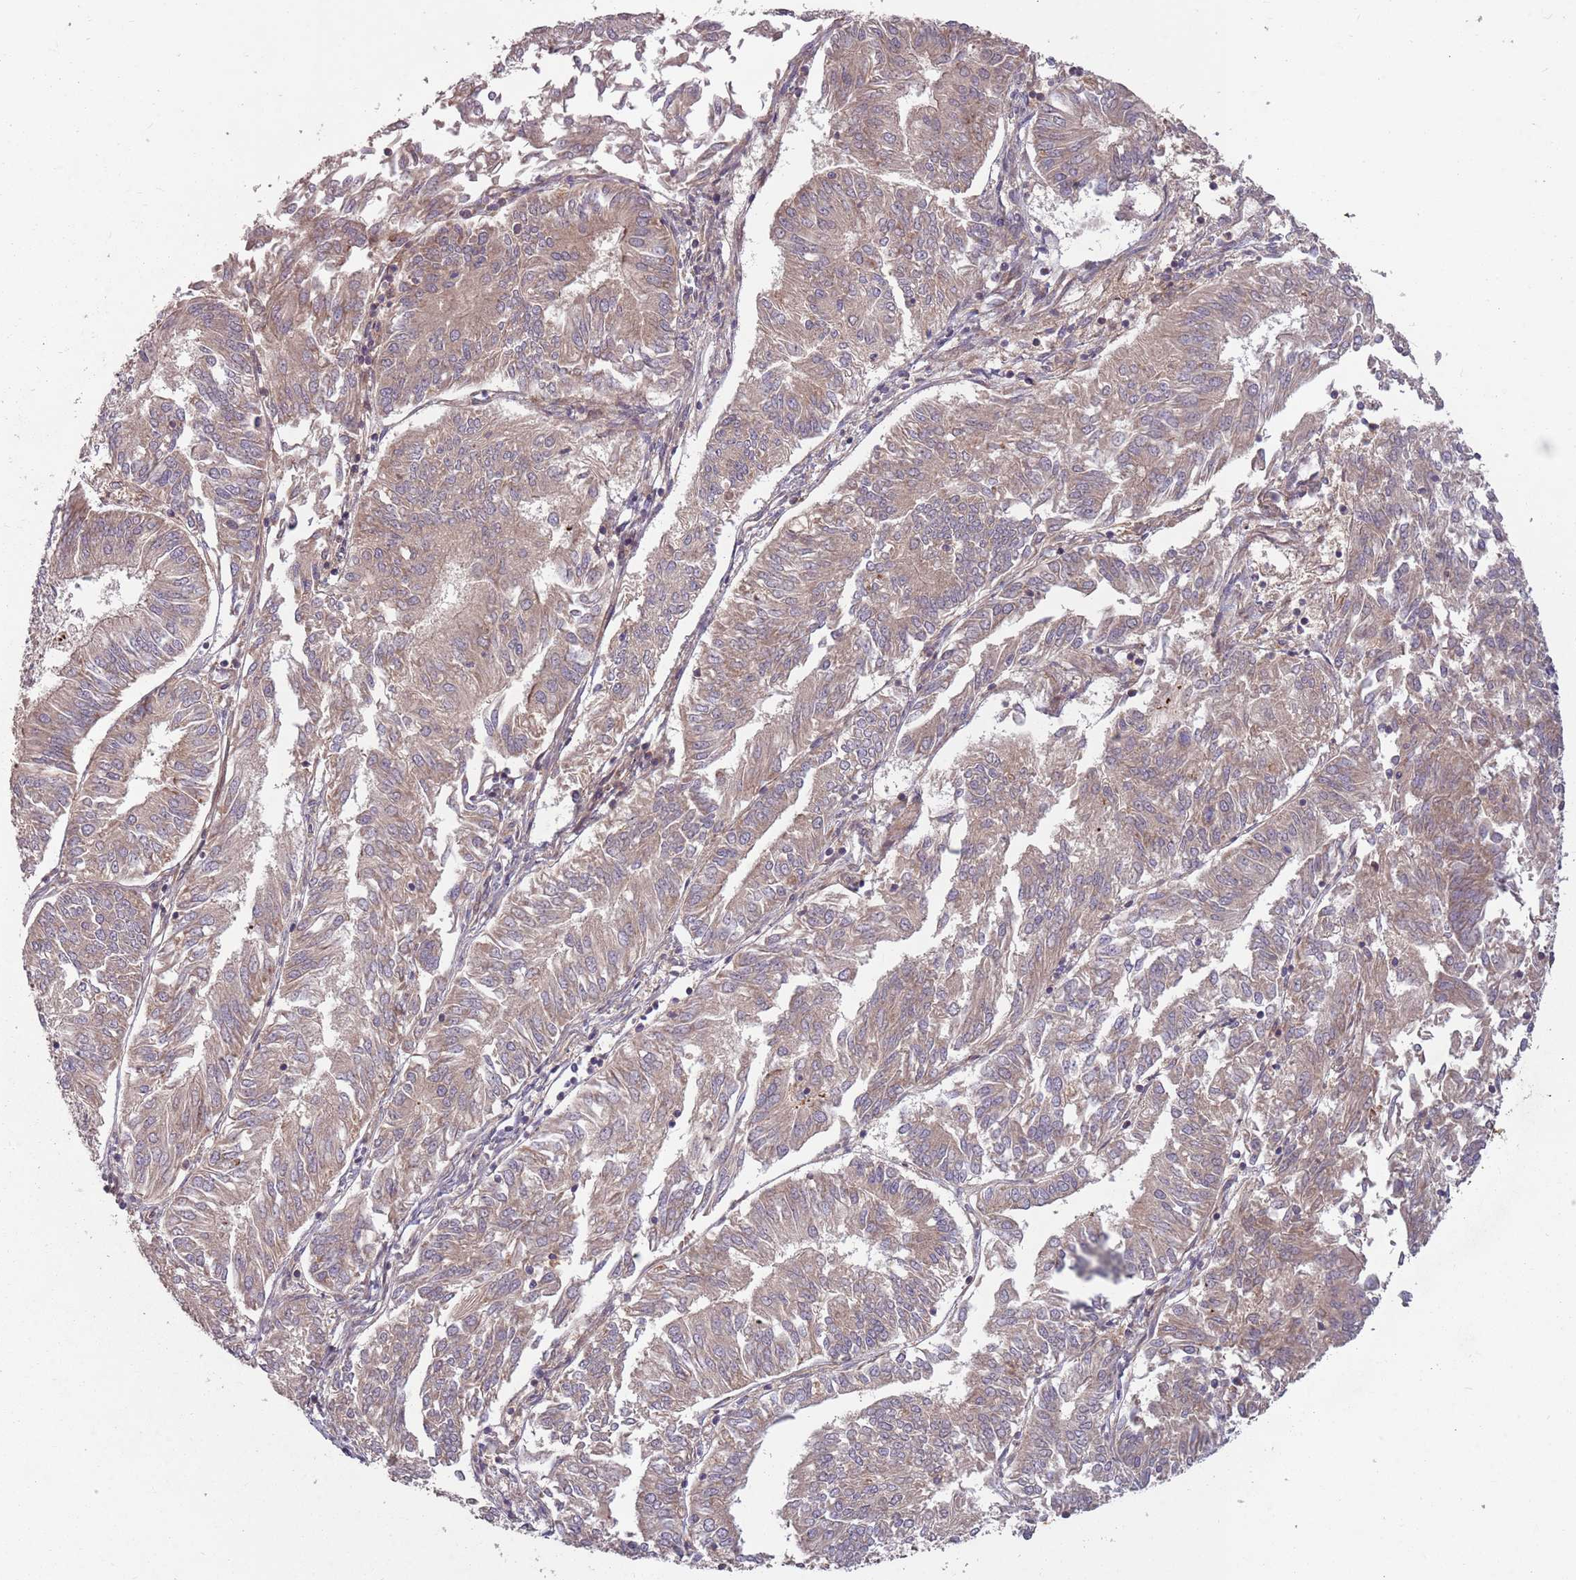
{"staining": {"intensity": "weak", "quantity": ">75%", "location": "cytoplasmic/membranous"}, "tissue": "endometrial cancer", "cell_type": "Tumor cells", "image_type": "cancer", "snomed": [{"axis": "morphology", "description": "Adenocarcinoma, NOS"}, {"axis": "topography", "description": "Endometrium"}], "caption": "Brown immunohistochemical staining in human adenocarcinoma (endometrial) shows weak cytoplasmic/membranous positivity in approximately >75% of tumor cells. The staining was performed using DAB to visualize the protein expression in brown, while the nuclei were stained in blue with hematoxylin (Magnification: 20x).", "gene": "PLD6", "patient": {"sex": "female", "age": 58}}